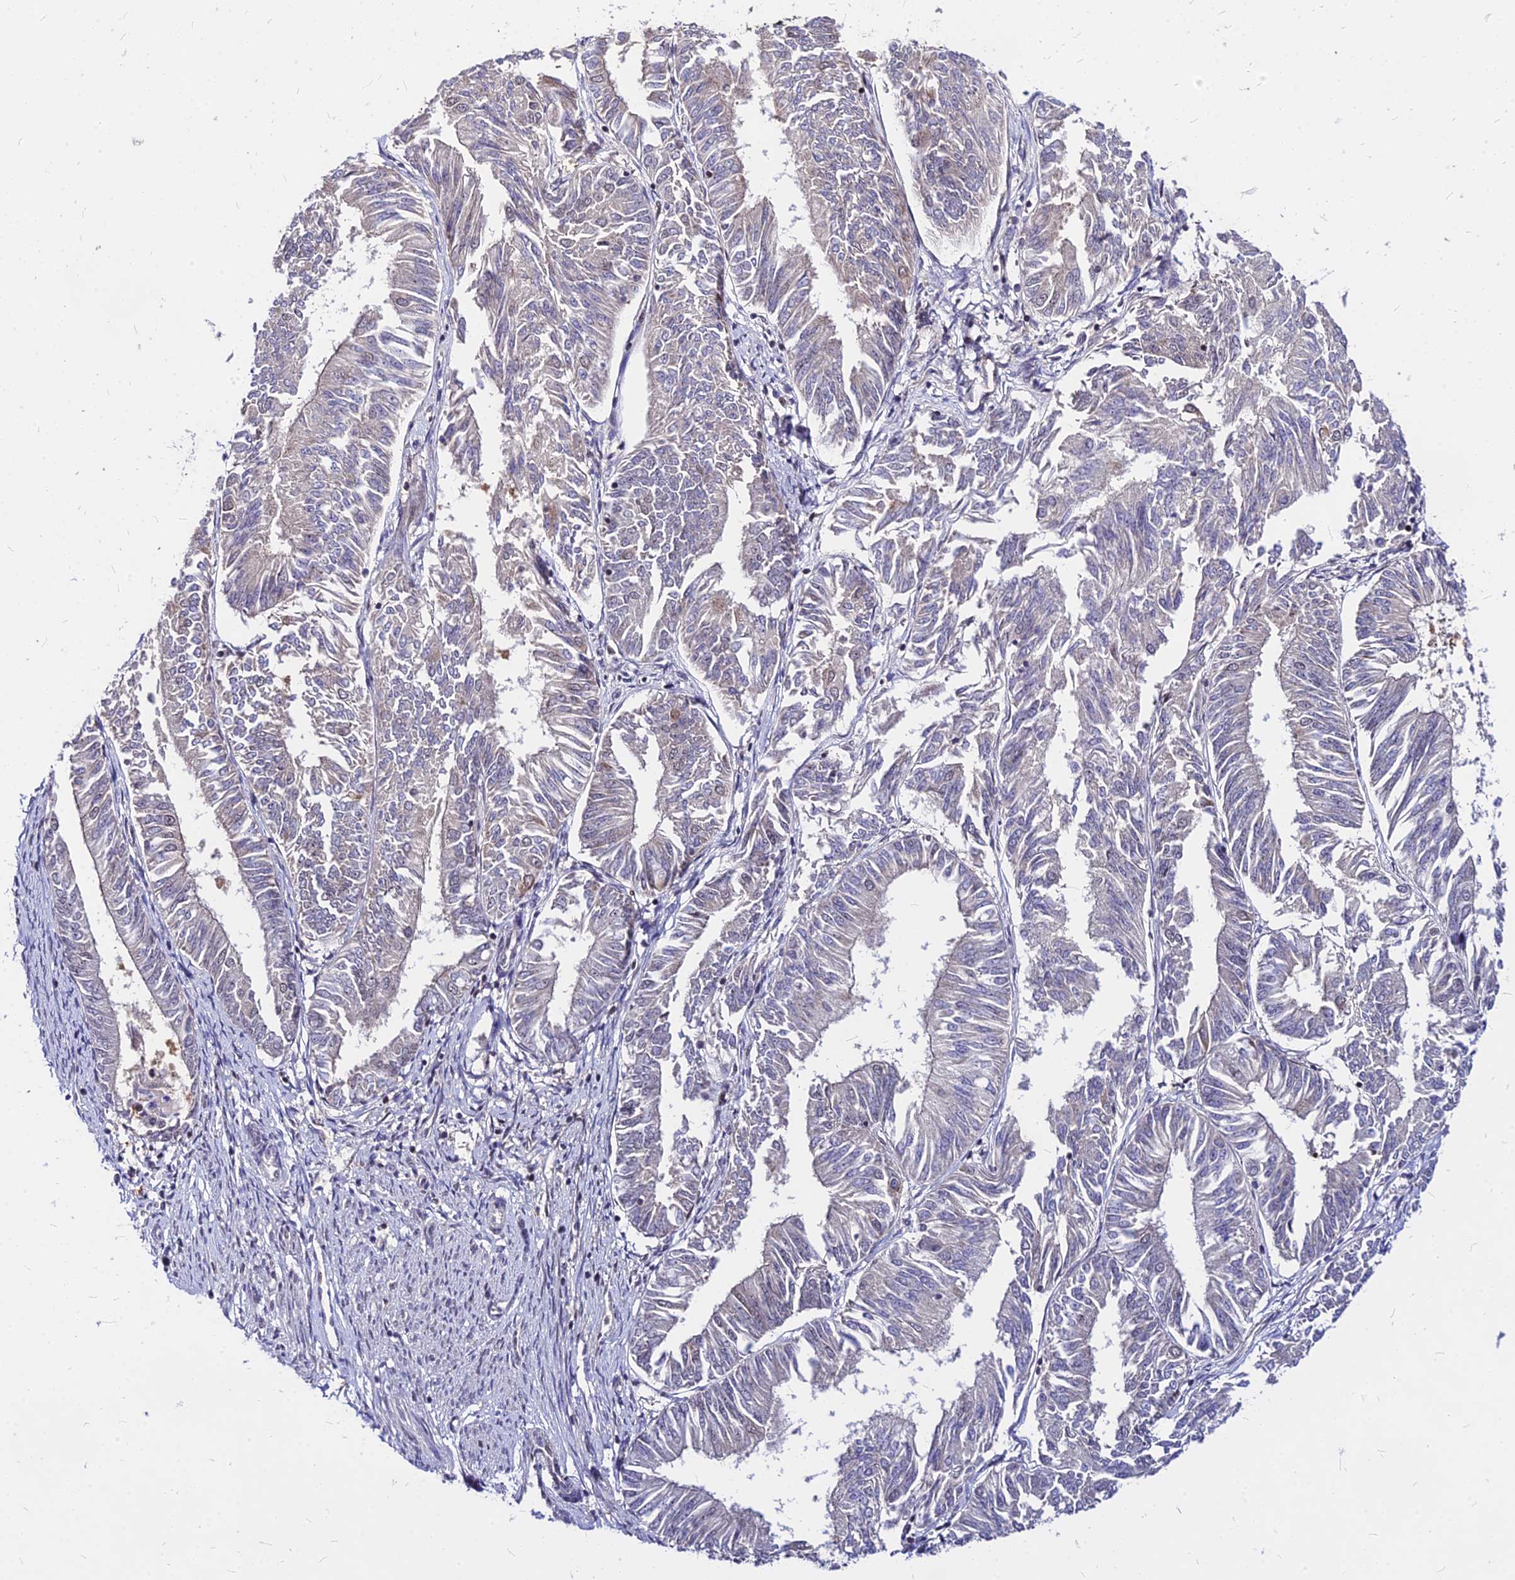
{"staining": {"intensity": "negative", "quantity": "none", "location": "none"}, "tissue": "endometrial cancer", "cell_type": "Tumor cells", "image_type": "cancer", "snomed": [{"axis": "morphology", "description": "Adenocarcinoma, NOS"}, {"axis": "topography", "description": "Endometrium"}], "caption": "Protein analysis of endometrial cancer (adenocarcinoma) displays no significant staining in tumor cells.", "gene": "DDX55", "patient": {"sex": "female", "age": 58}}